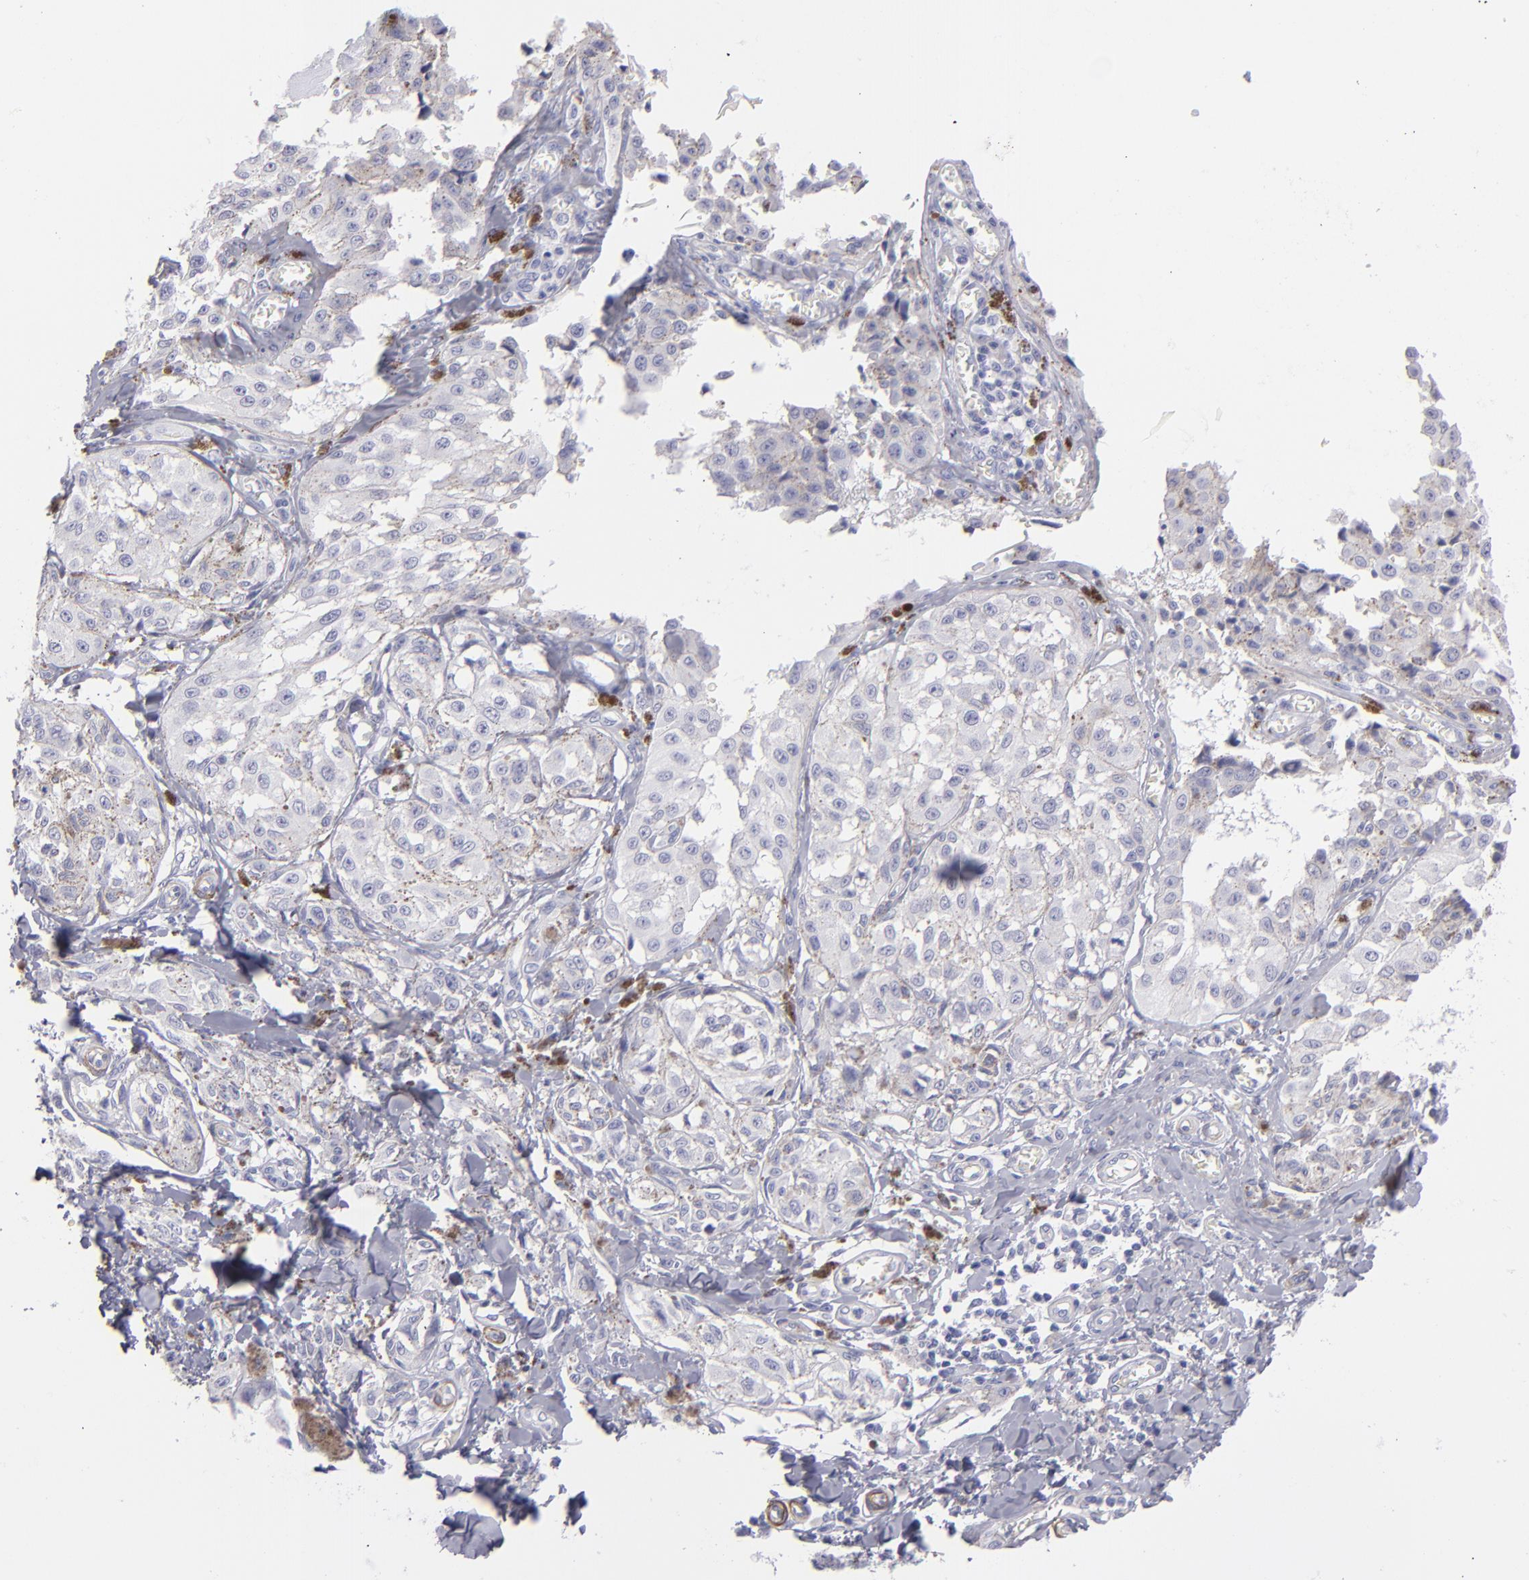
{"staining": {"intensity": "negative", "quantity": "none", "location": "none"}, "tissue": "melanoma", "cell_type": "Tumor cells", "image_type": "cancer", "snomed": [{"axis": "morphology", "description": "Malignant melanoma, NOS"}, {"axis": "topography", "description": "Skin"}], "caption": "An IHC micrograph of malignant melanoma is shown. There is no staining in tumor cells of malignant melanoma. (DAB IHC, high magnification).", "gene": "MYH11", "patient": {"sex": "female", "age": 82}}